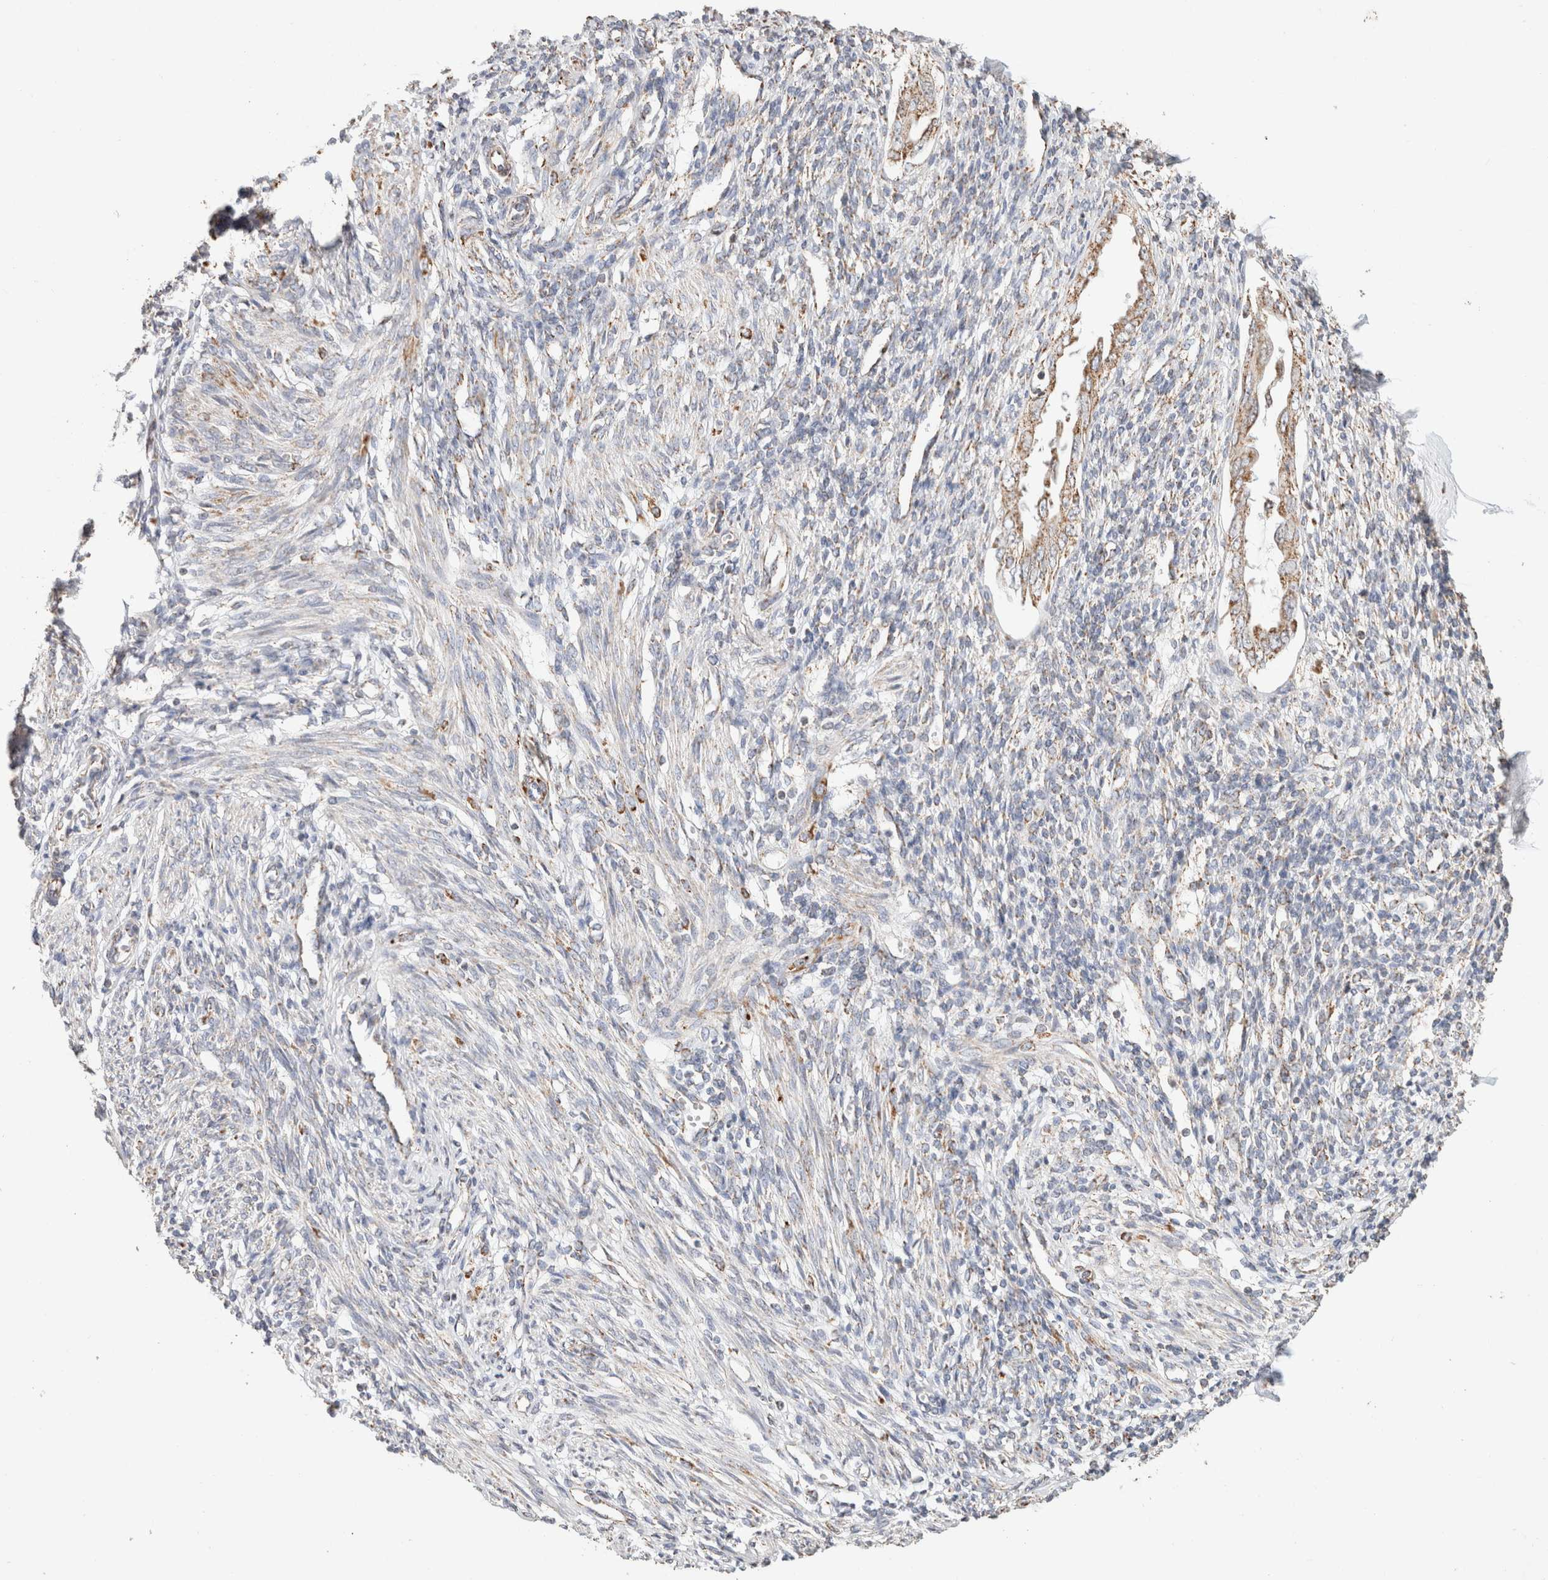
{"staining": {"intensity": "weak", "quantity": "25%-75%", "location": "cytoplasmic/membranous"}, "tissue": "endometrium", "cell_type": "Cells in endometrial stroma", "image_type": "normal", "snomed": [{"axis": "morphology", "description": "Normal tissue, NOS"}, {"axis": "topography", "description": "Endometrium"}], "caption": "High-power microscopy captured an immunohistochemistry micrograph of unremarkable endometrium, revealing weak cytoplasmic/membranous expression in about 25%-75% of cells in endometrial stroma. The protein of interest is shown in brown color, while the nuclei are stained blue.", "gene": "C1QBP", "patient": {"sex": "female", "age": 66}}